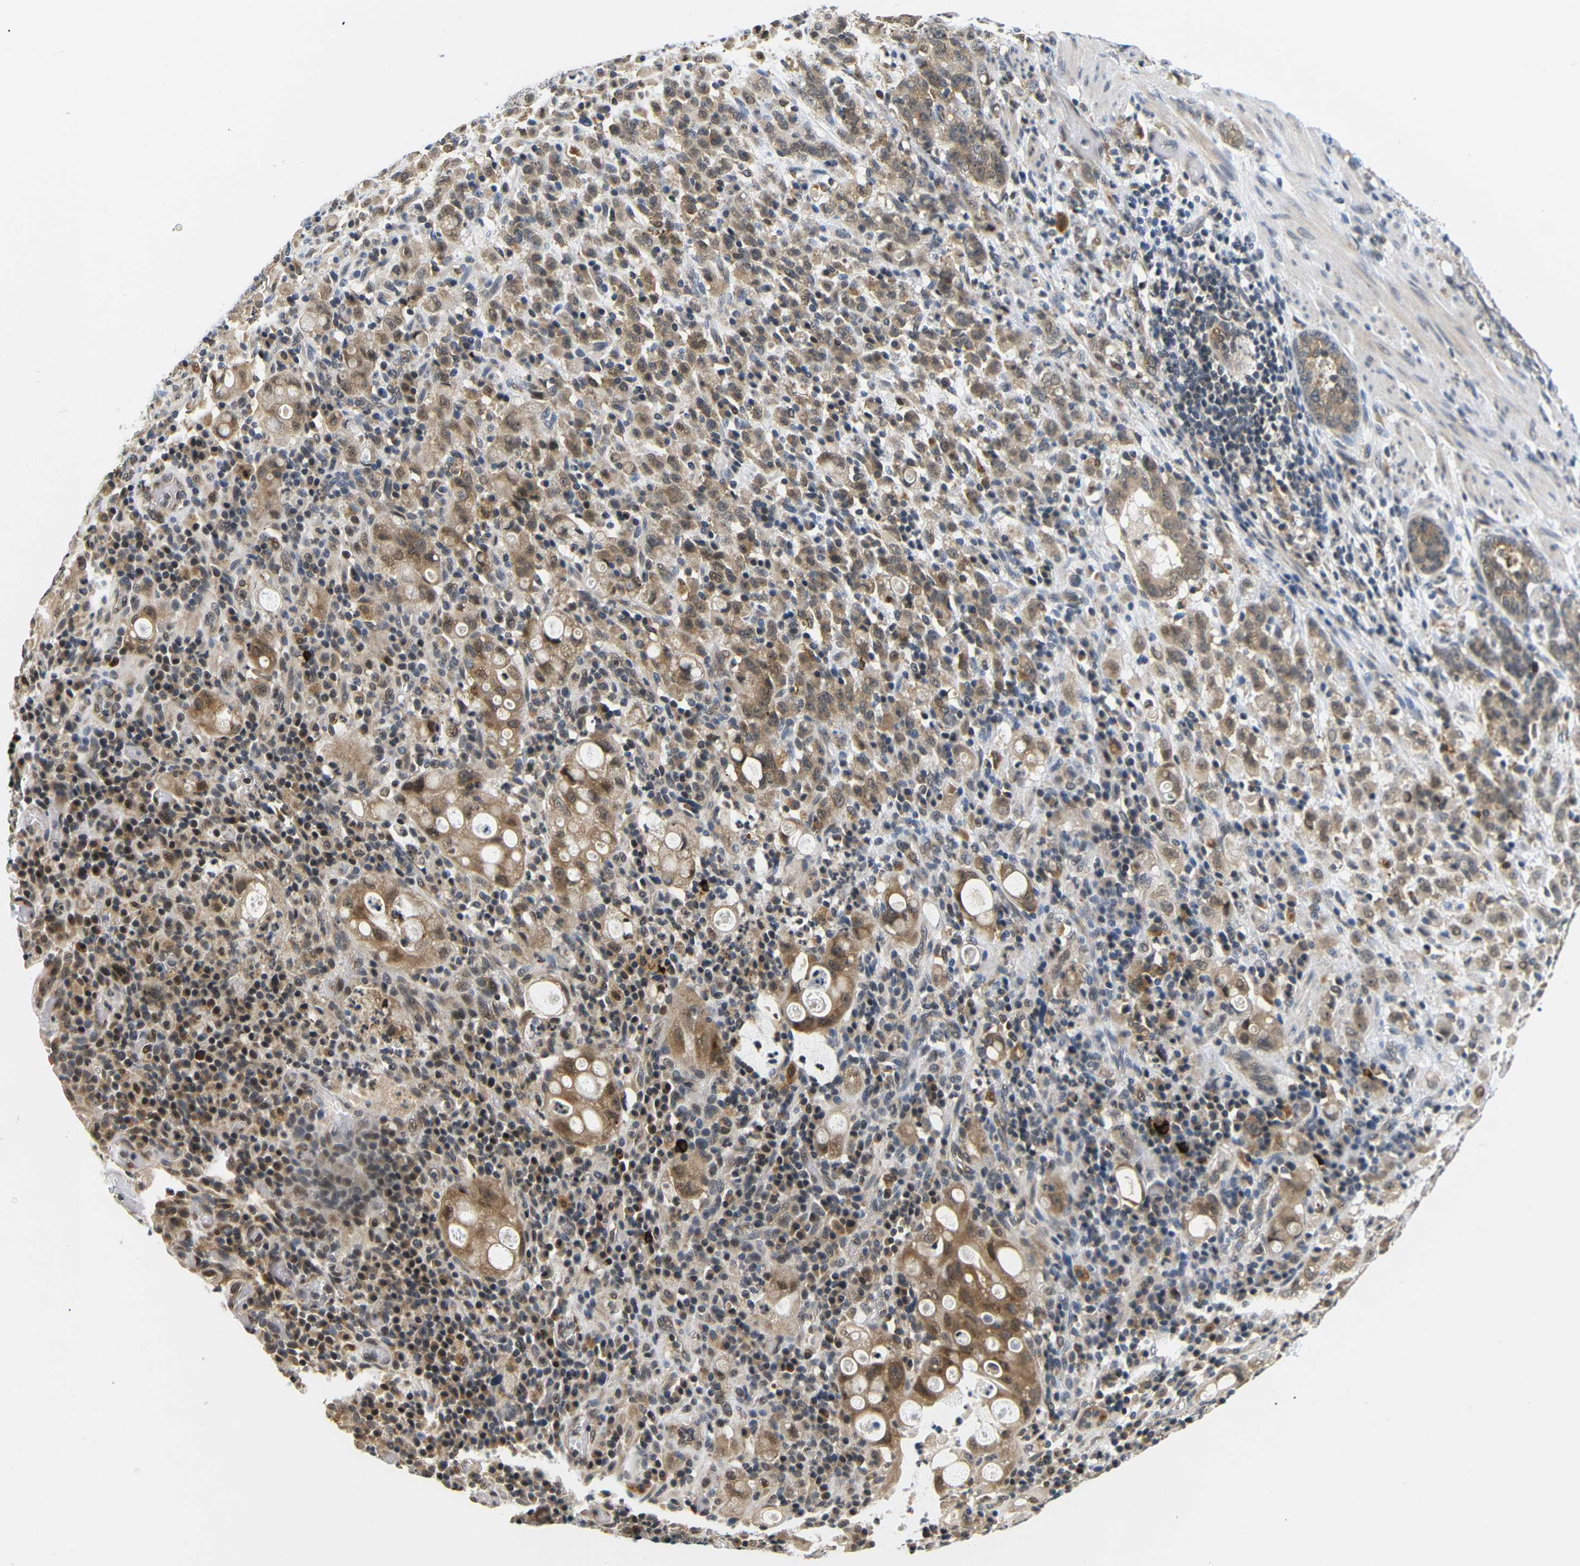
{"staining": {"intensity": "moderate", "quantity": ">75%", "location": "cytoplasmic/membranous,nuclear"}, "tissue": "stomach cancer", "cell_type": "Tumor cells", "image_type": "cancer", "snomed": [{"axis": "morphology", "description": "Adenocarcinoma, NOS"}, {"axis": "topography", "description": "Stomach, lower"}], "caption": "High-power microscopy captured an immunohistochemistry image of stomach cancer, revealing moderate cytoplasmic/membranous and nuclear positivity in about >75% of tumor cells. Using DAB (3,3'-diaminobenzidine) (brown) and hematoxylin (blue) stains, captured at high magnification using brightfield microscopy.", "gene": "GJA5", "patient": {"sex": "male", "age": 88}}